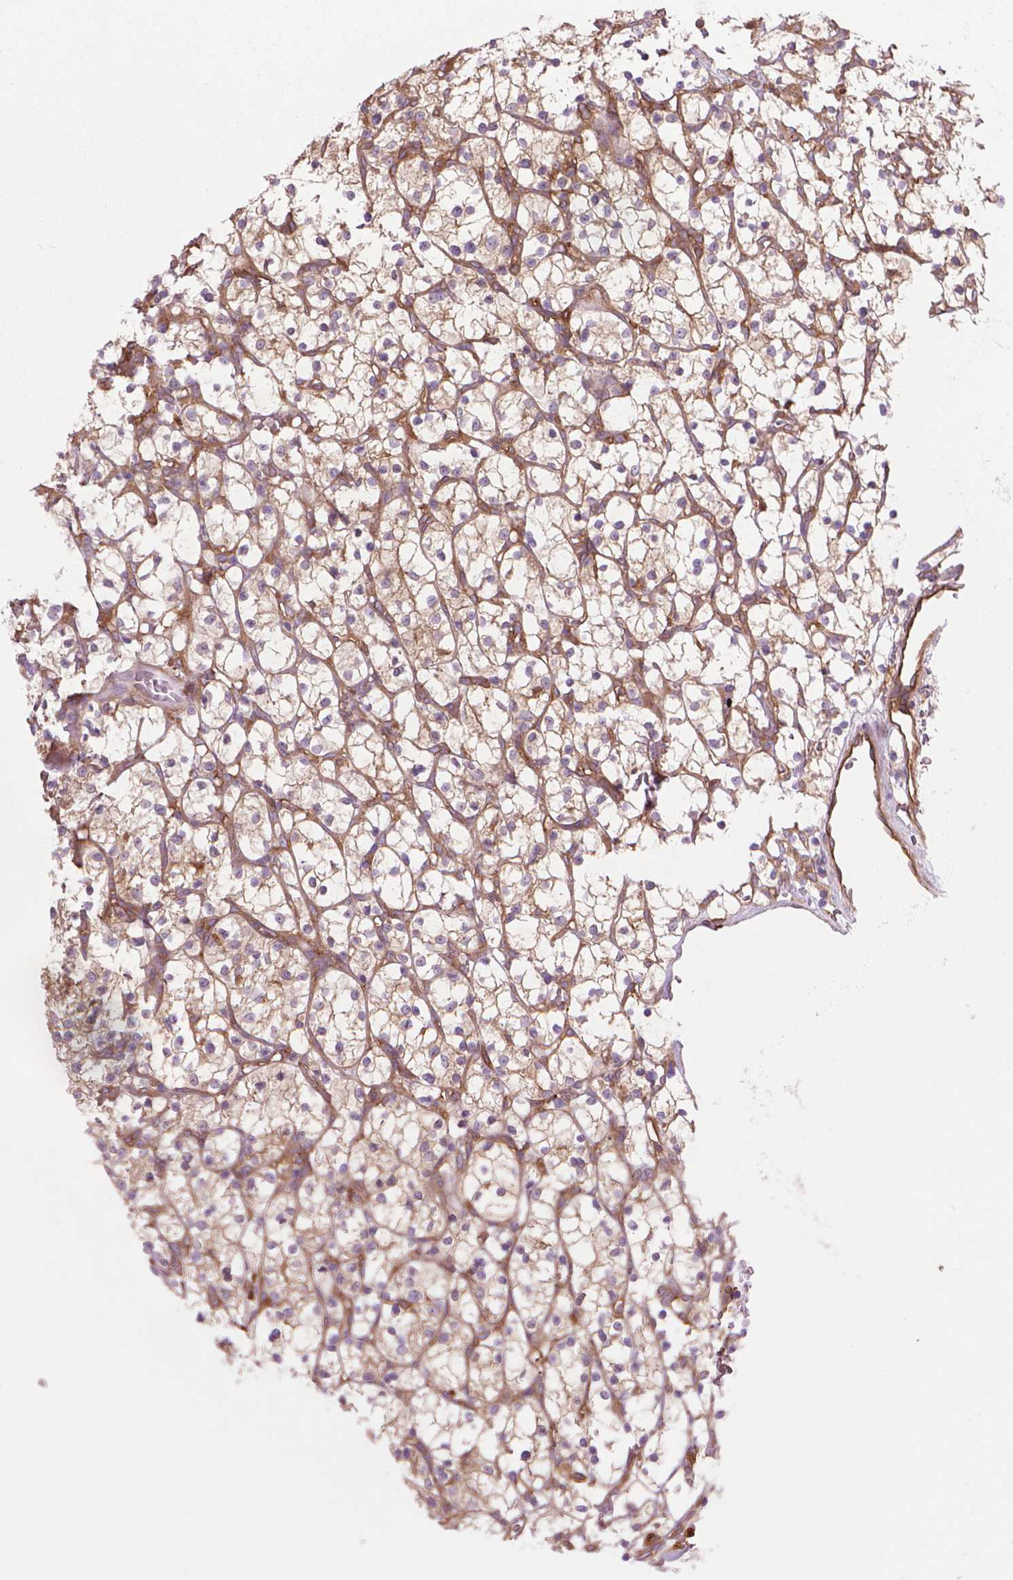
{"staining": {"intensity": "weak", "quantity": "25%-75%", "location": "cytoplasmic/membranous"}, "tissue": "renal cancer", "cell_type": "Tumor cells", "image_type": "cancer", "snomed": [{"axis": "morphology", "description": "Adenocarcinoma, NOS"}, {"axis": "topography", "description": "Kidney"}], "caption": "Renal adenocarcinoma stained for a protein reveals weak cytoplasmic/membranous positivity in tumor cells.", "gene": "CORO1B", "patient": {"sex": "female", "age": 64}}